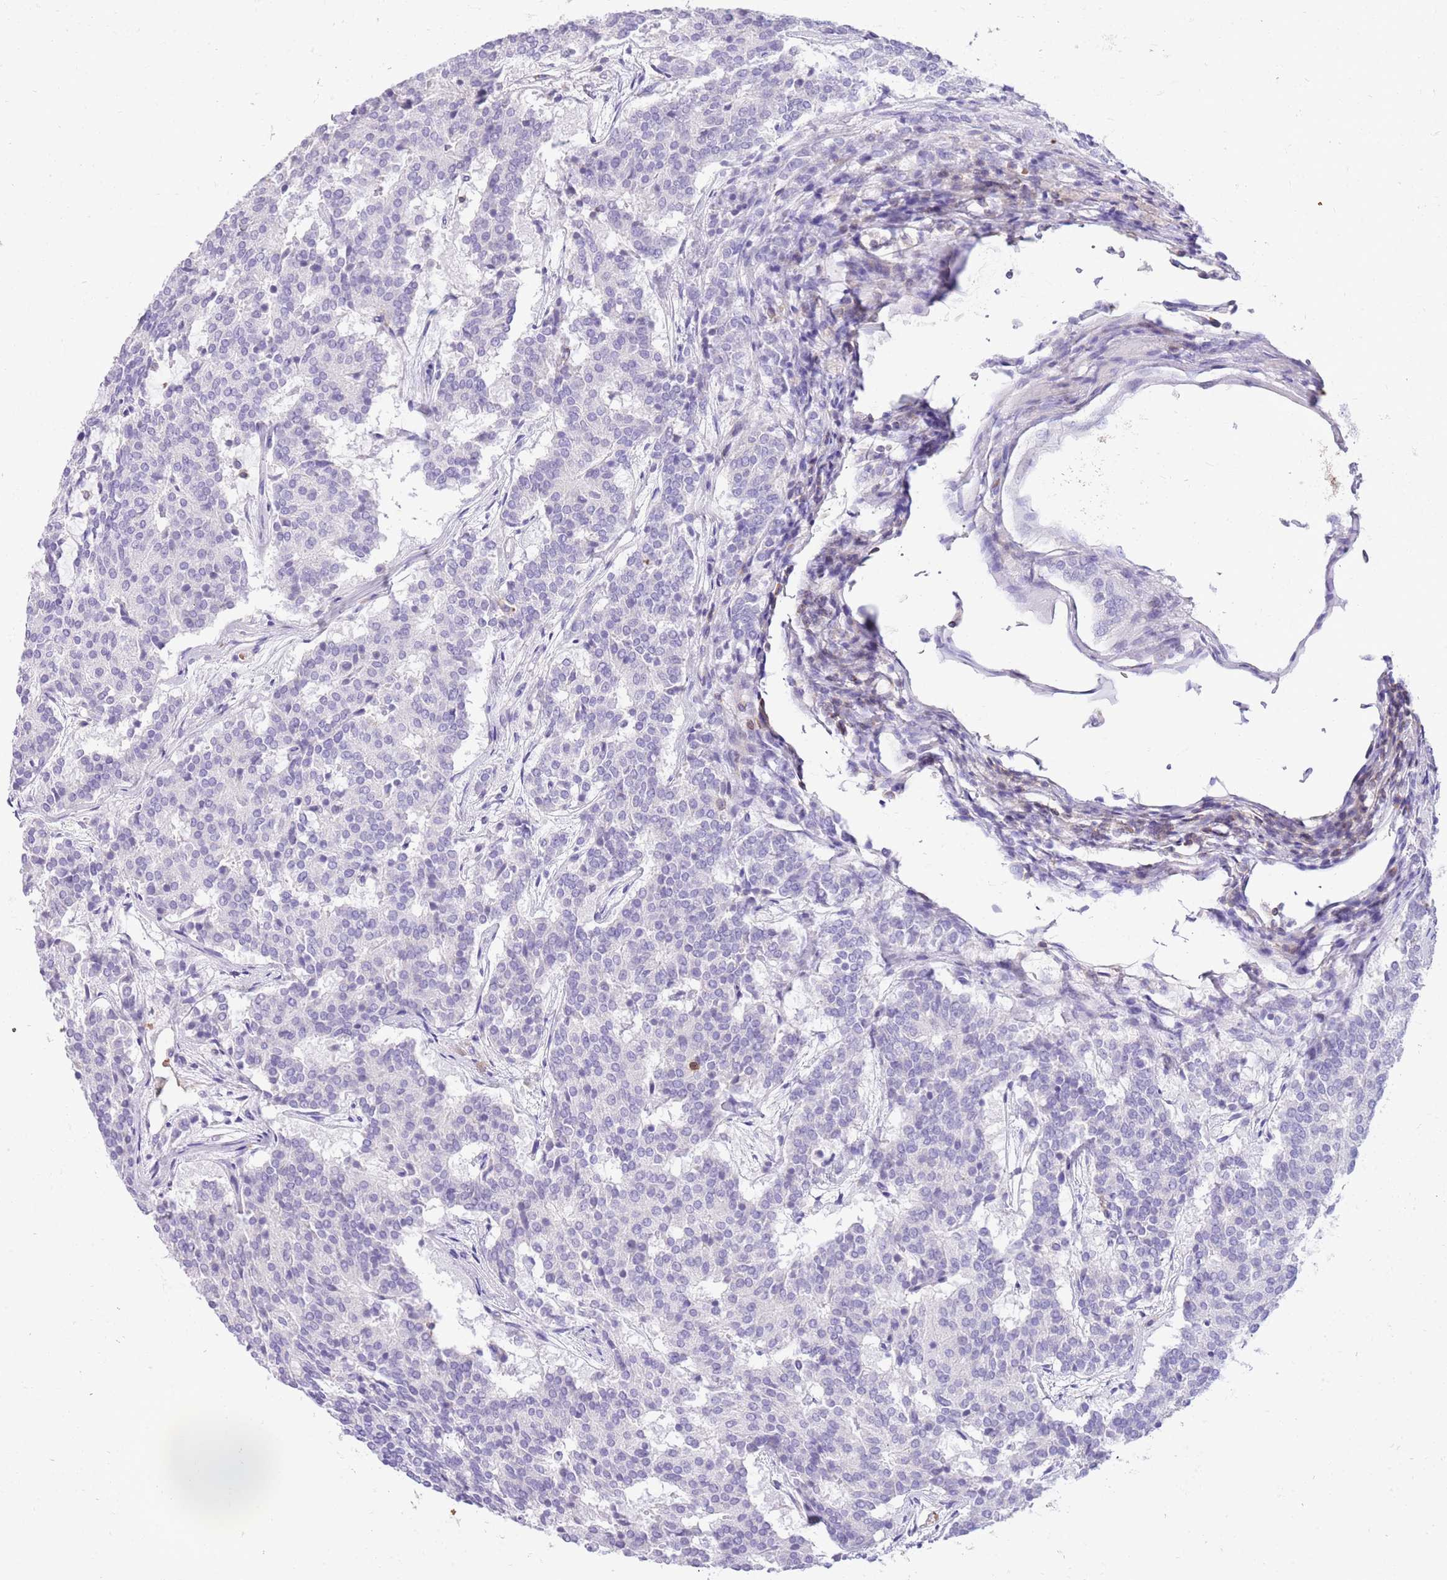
{"staining": {"intensity": "negative", "quantity": "none", "location": "none"}, "tissue": "carcinoid", "cell_type": "Tumor cells", "image_type": "cancer", "snomed": [{"axis": "morphology", "description": "Carcinoid, malignant, NOS"}, {"axis": "topography", "description": "Pancreas"}], "caption": "Tumor cells show no significant staining in carcinoid. (Brightfield microscopy of DAB immunohistochemistry at high magnification).", "gene": "OR4Q3", "patient": {"sex": "female", "age": 54}}